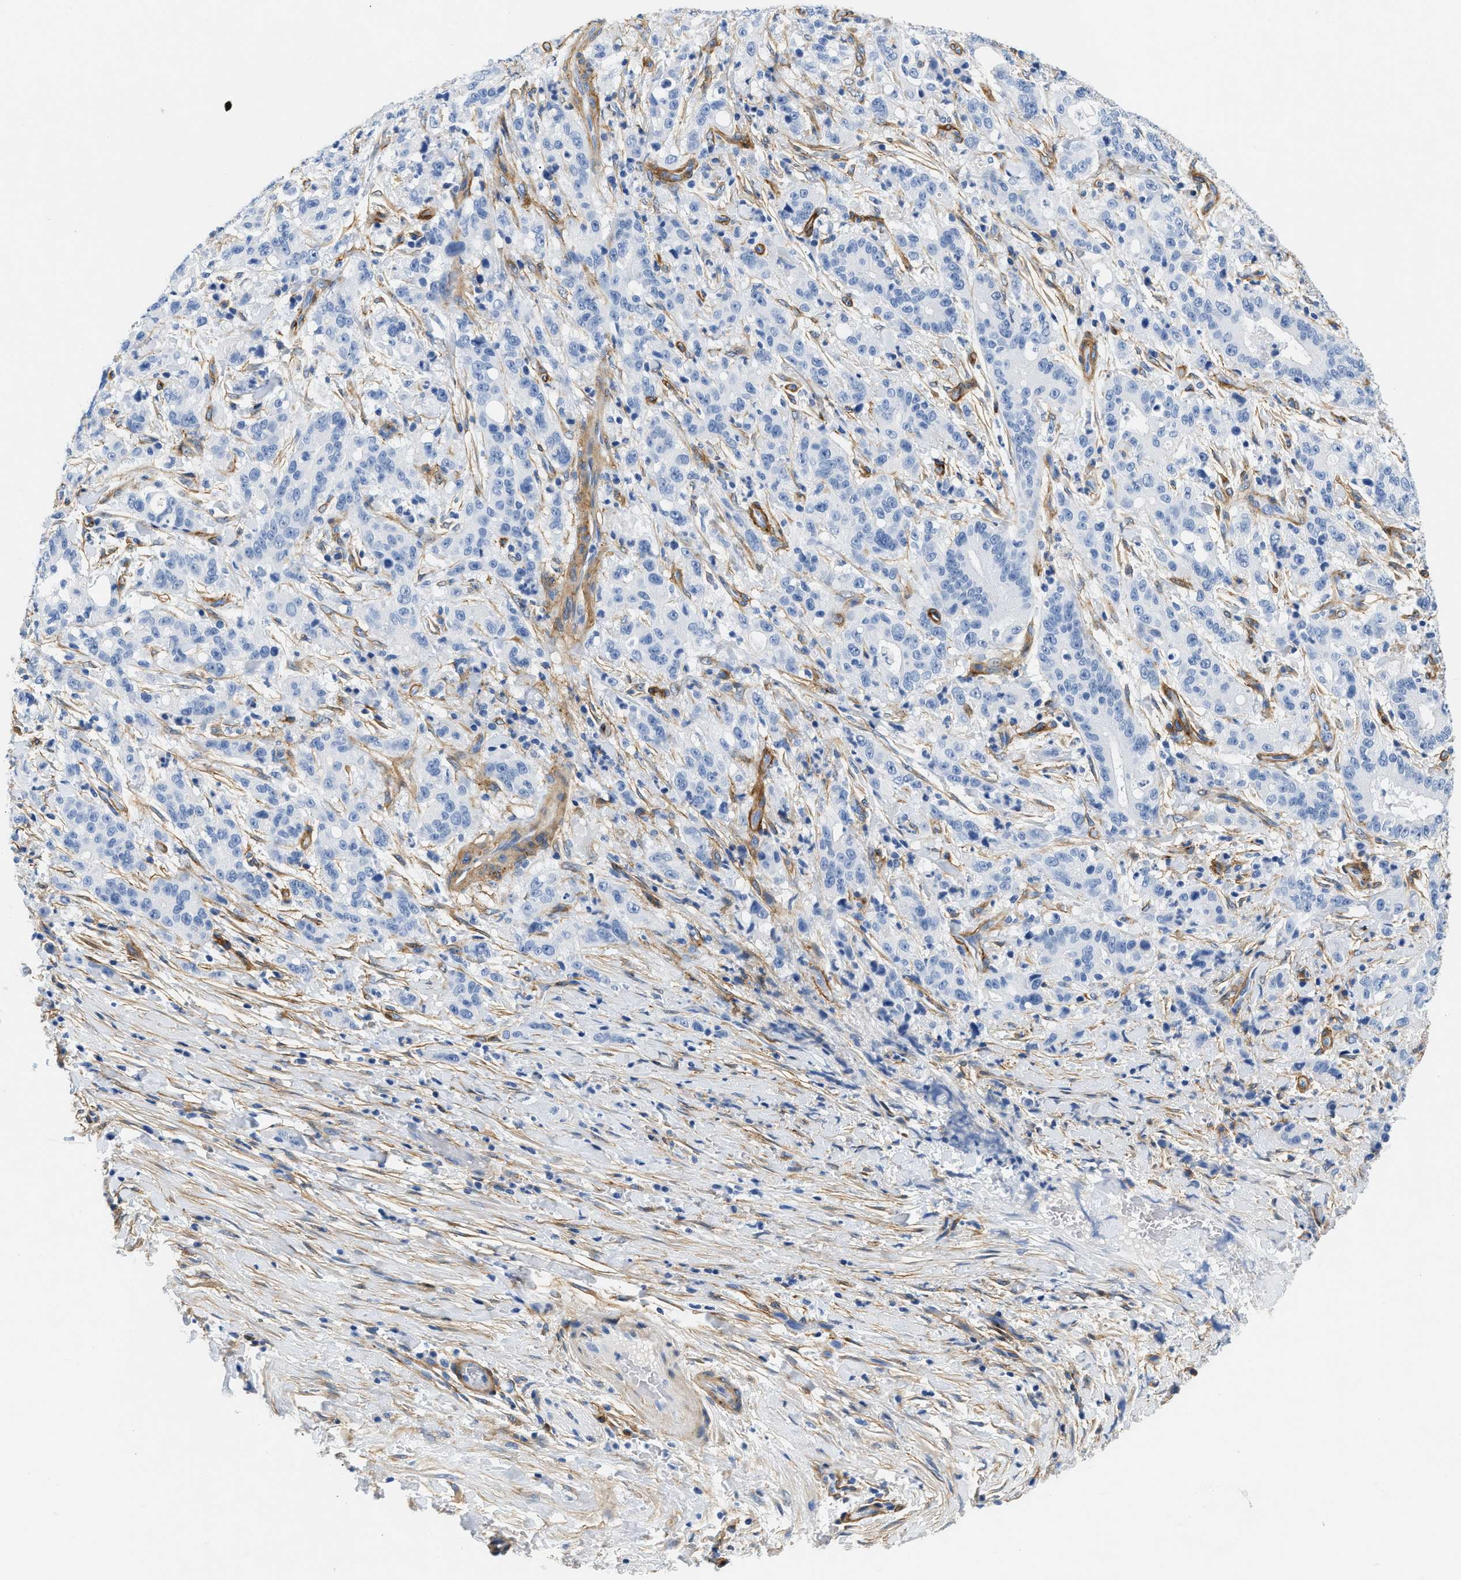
{"staining": {"intensity": "negative", "quantity": "none", "location": "none"}, "tissue": "liver cancer", "cell_type": "Tumor cells", "image_type": "cancer", "snomed": [{"axis": "morphology", "description": "Cholangiocarcinoma"}, {"axis": "topography", "description": "Liver"}], "caption": "Immunohistochemical staining of human liver cancer demonstrates no significant staining in tumor cells.", "gene": "PDGFRB", "patient": {"sex": "female", "age": 38}}